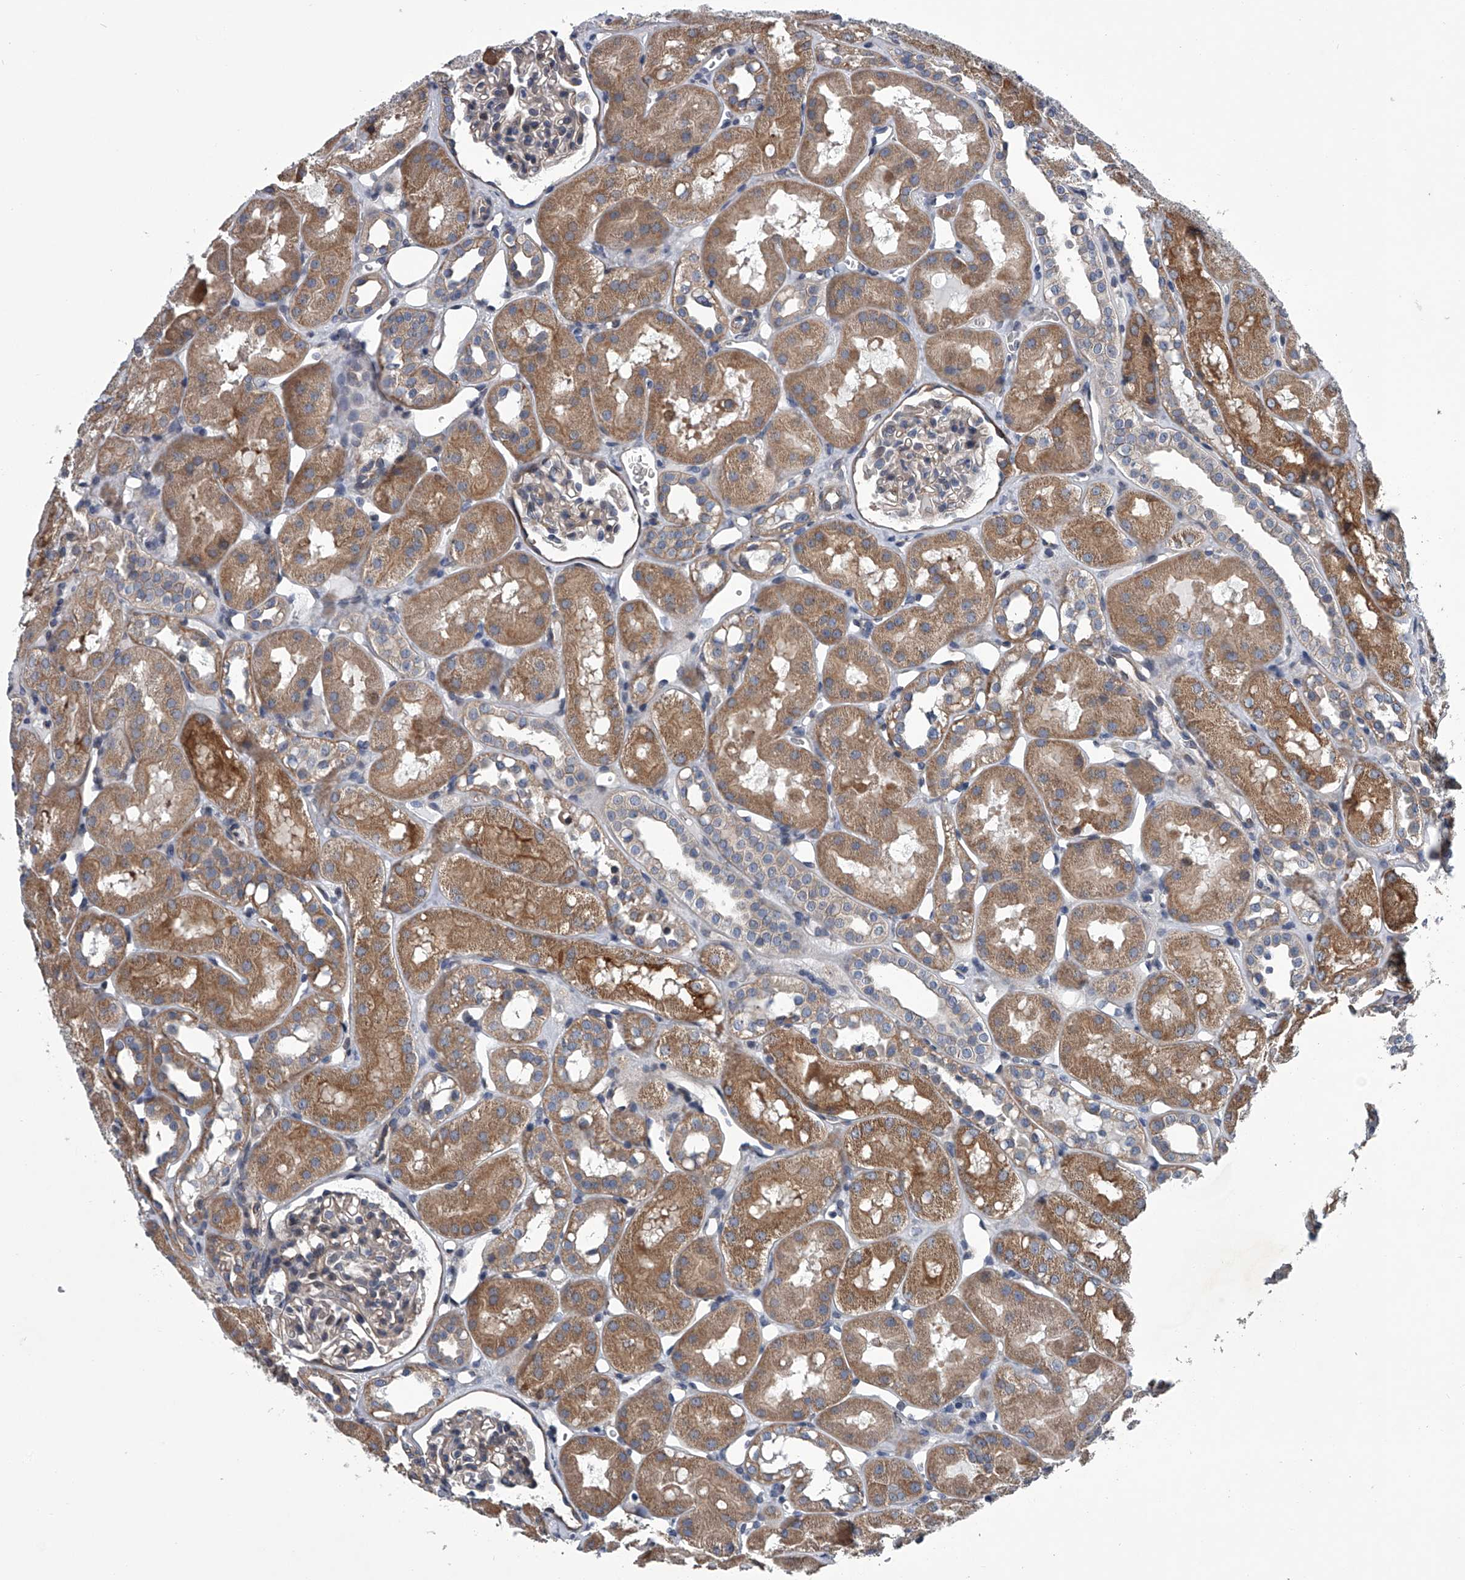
{"staining": {"intensity": "weak", "quantity": "<25%", "location": "cytoplasmic/membranous"}, "tissue": "kidney", "cell_type": "Cells in glomeruli", "image_type": "normal", "snomed": [{"axis": "morphology", "description": "Normal tissue, NOS"}, {"axis": "topography", "description": "Kidney"}], "caption": "Human kidney stained for a protein using immunohistochemistry demonstrates no staining in cells in glomeruli.", "gene": "ABCG1", "patient": {"sex": "male", "age": 16}}